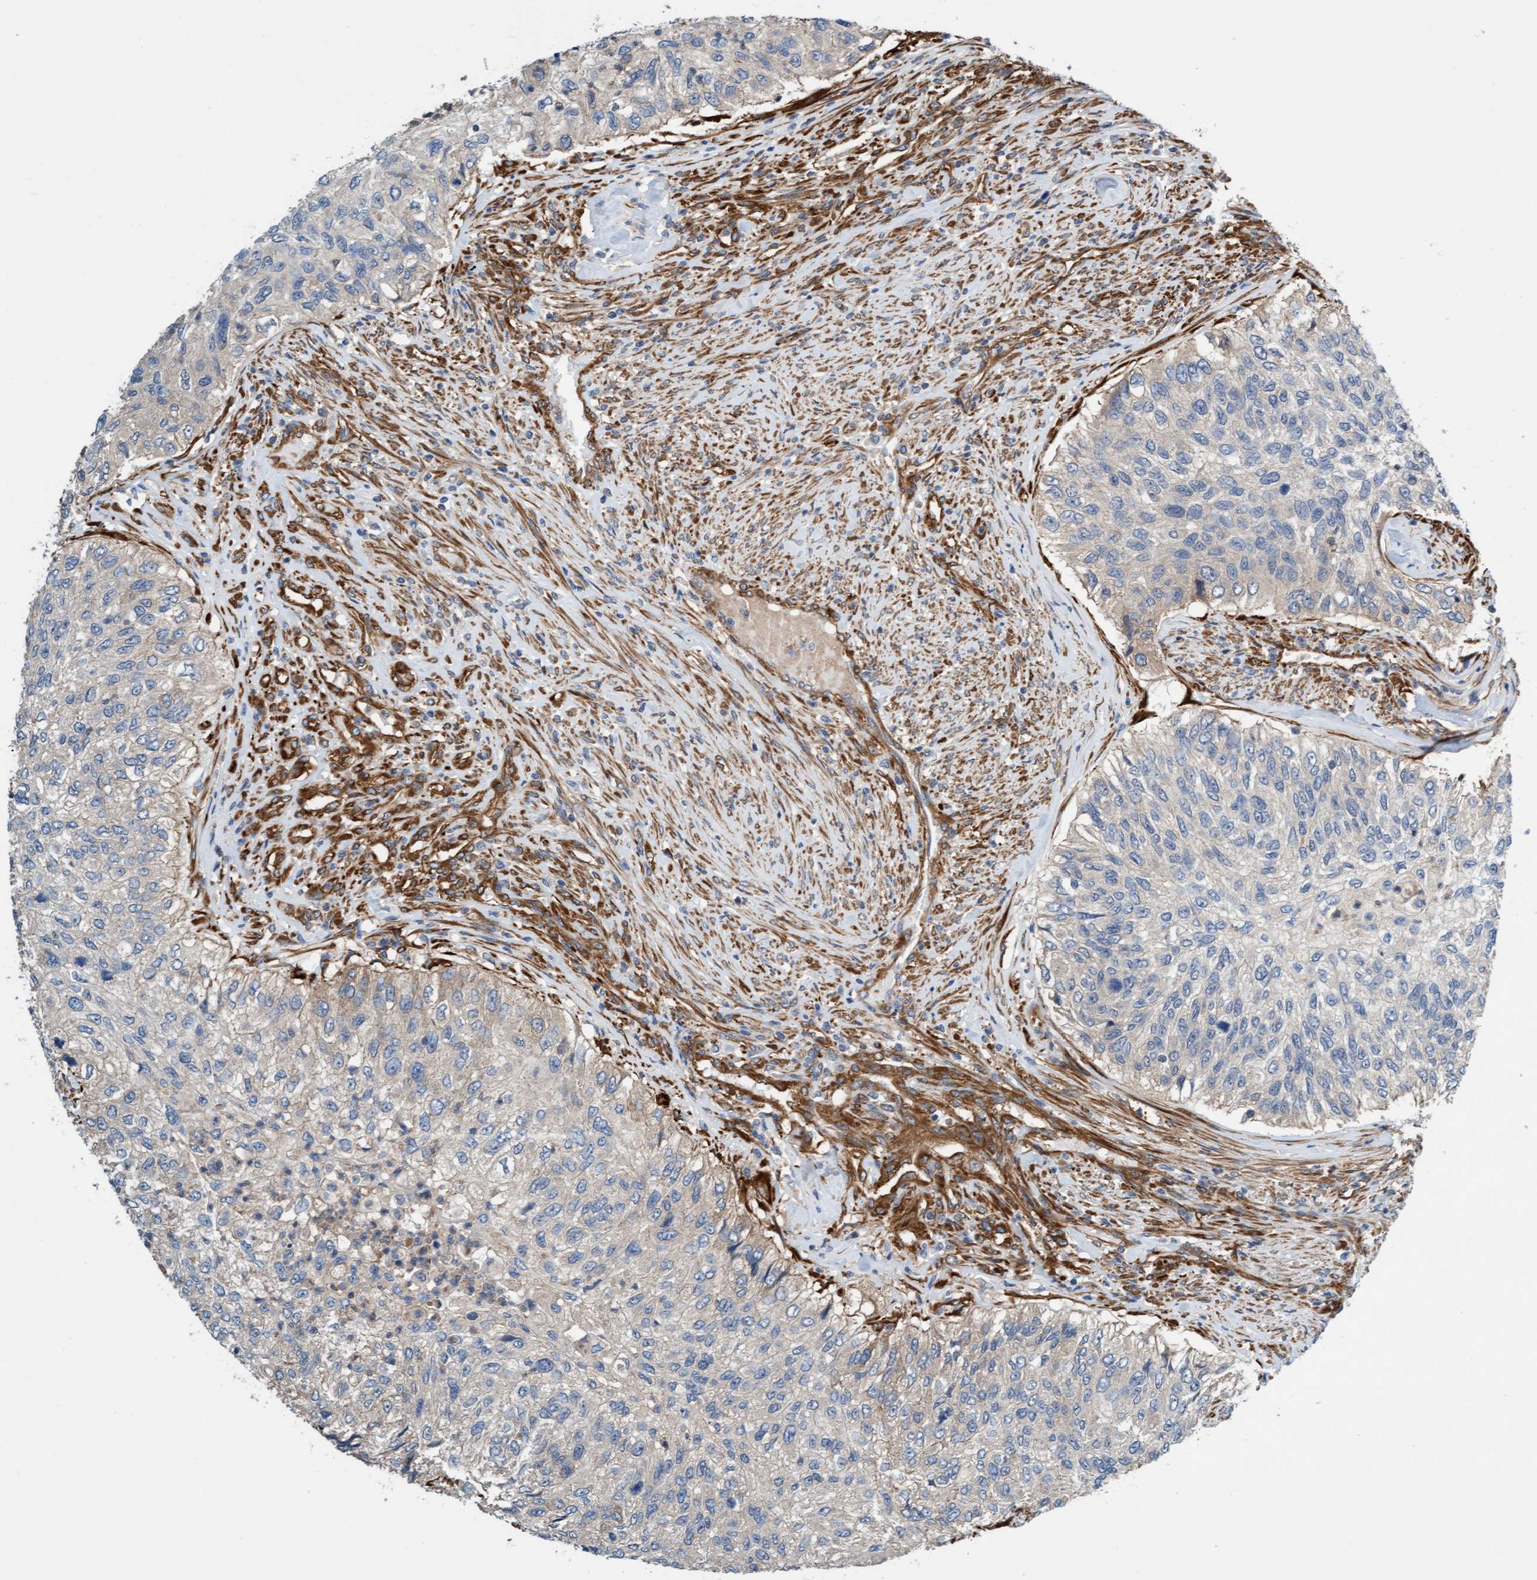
{"staining": {"intensity": "weak", "quantity": "<25%", "location": "cytoplasmic/membranous"}, "tissue": "urothelial cancer", "cell_type": "Tumor cells", "image_type": "cancer", "snomed": [{"axis": "morphology", "description": "Urothelial carcinoma, High grade"}, {"axis": "topography", "description": "Urinary bladder"}], "caption": "Immunohistochemistry of high-grade urothelial carcinoma reveals no expression in tumor cells.", "gene": "FMNL3", "patient": {"sex": "female", "age": 60}}